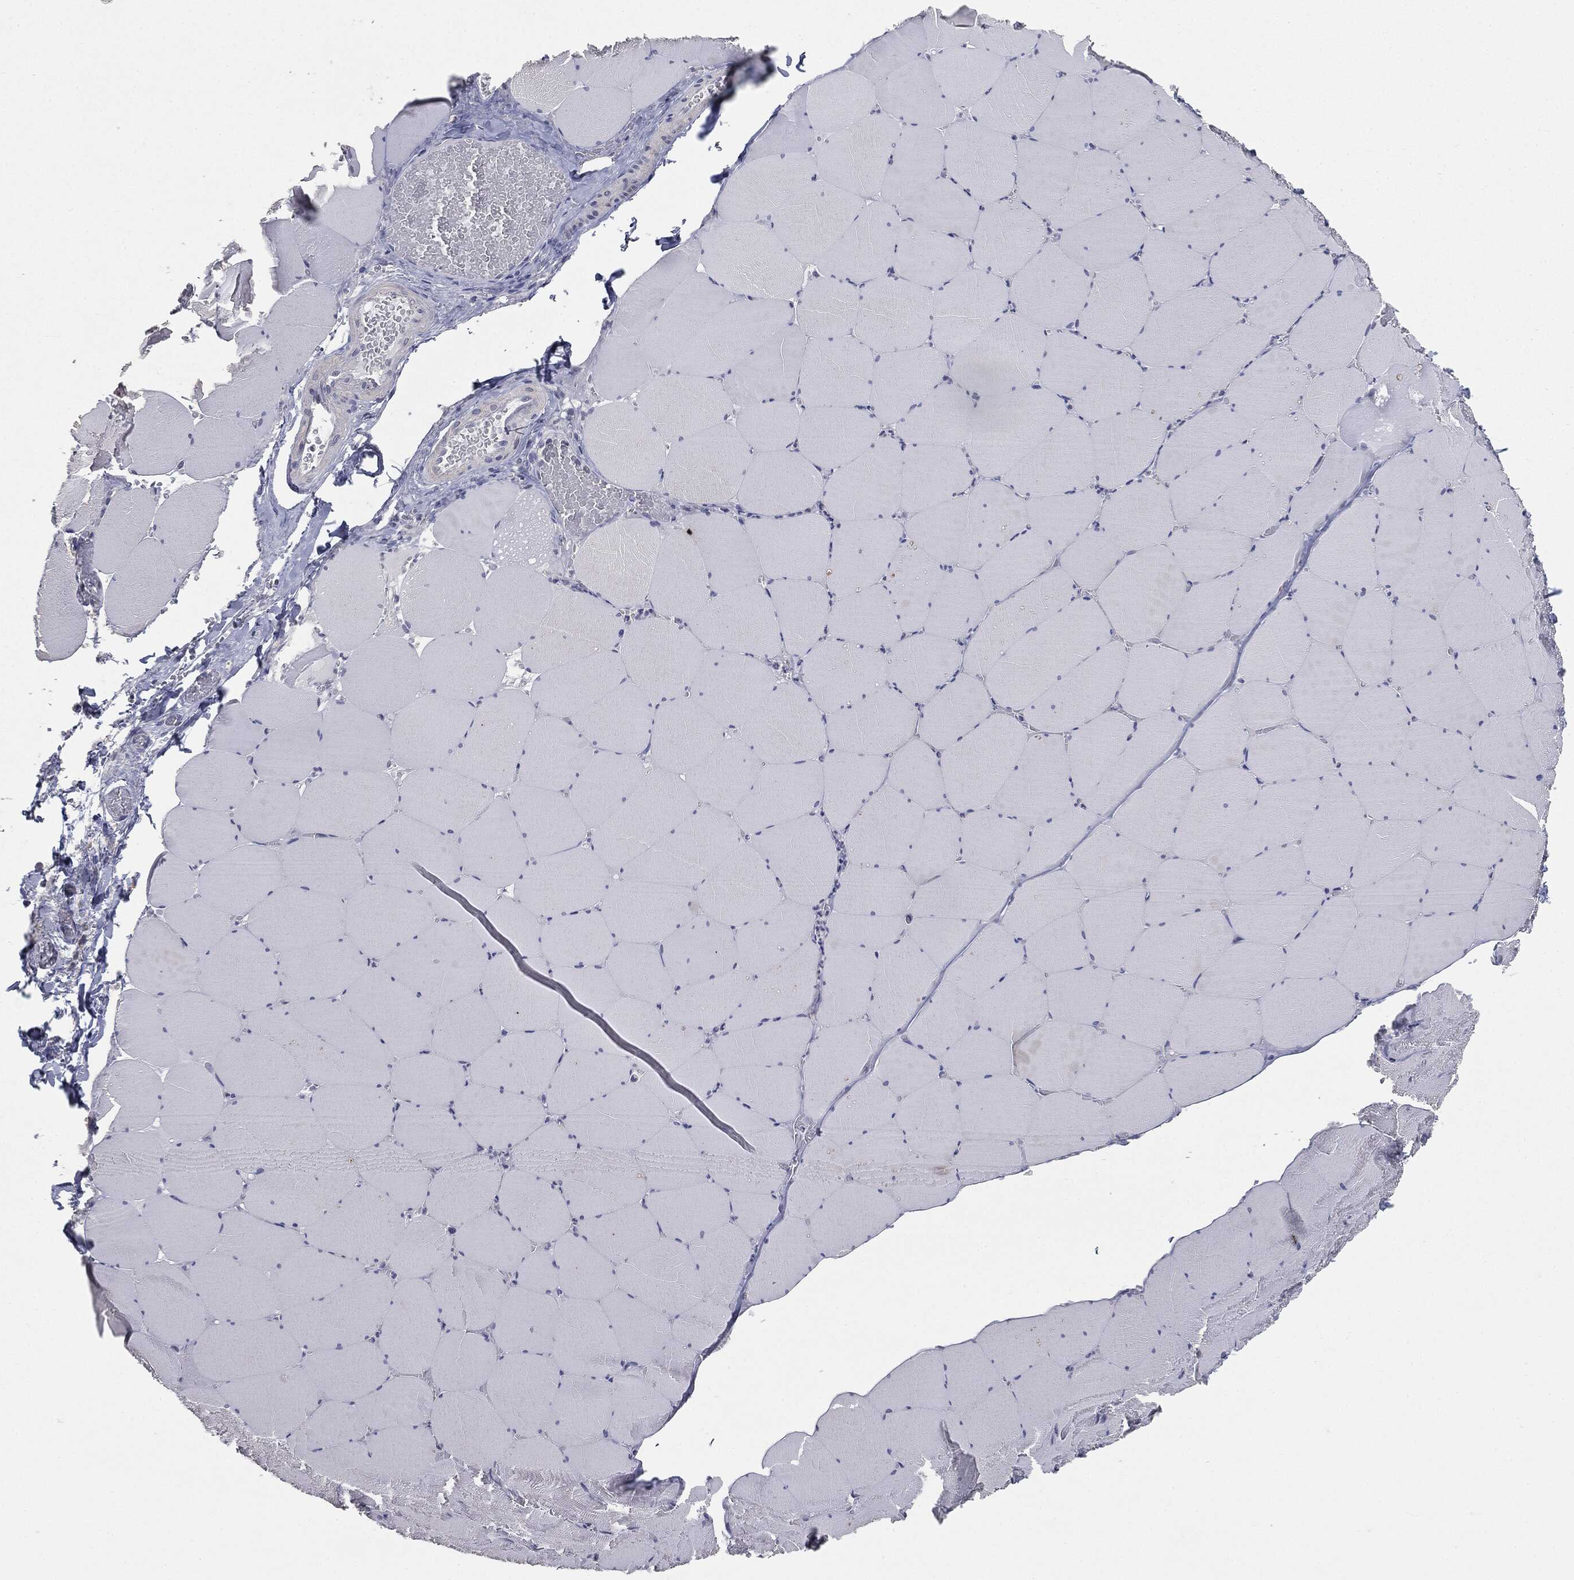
{"staining": {"intensity": "negative", "quantity": "none", "location": "none"}, "tissue": "skeletal muscle", "cell_type": "Myocytes", "image_type": "normal", "snomed": [{"axis": "morphology", "description": "Normal tissue, NOS"}, {"axis": "morphology", "description": "Malignant melanoma, Metastatic site"}, {"axis": "topography", "description": "Skeletal muscle"}], "caption": "DAB immunohistochemical staining of normal human skeletal muscle displays no significant positivity in myocytes. (DAB IHC visualized using brightfield microscopy, high magnification).", "gene": "SLC2A2", "patient": {"sex": "male", "age": 50}}